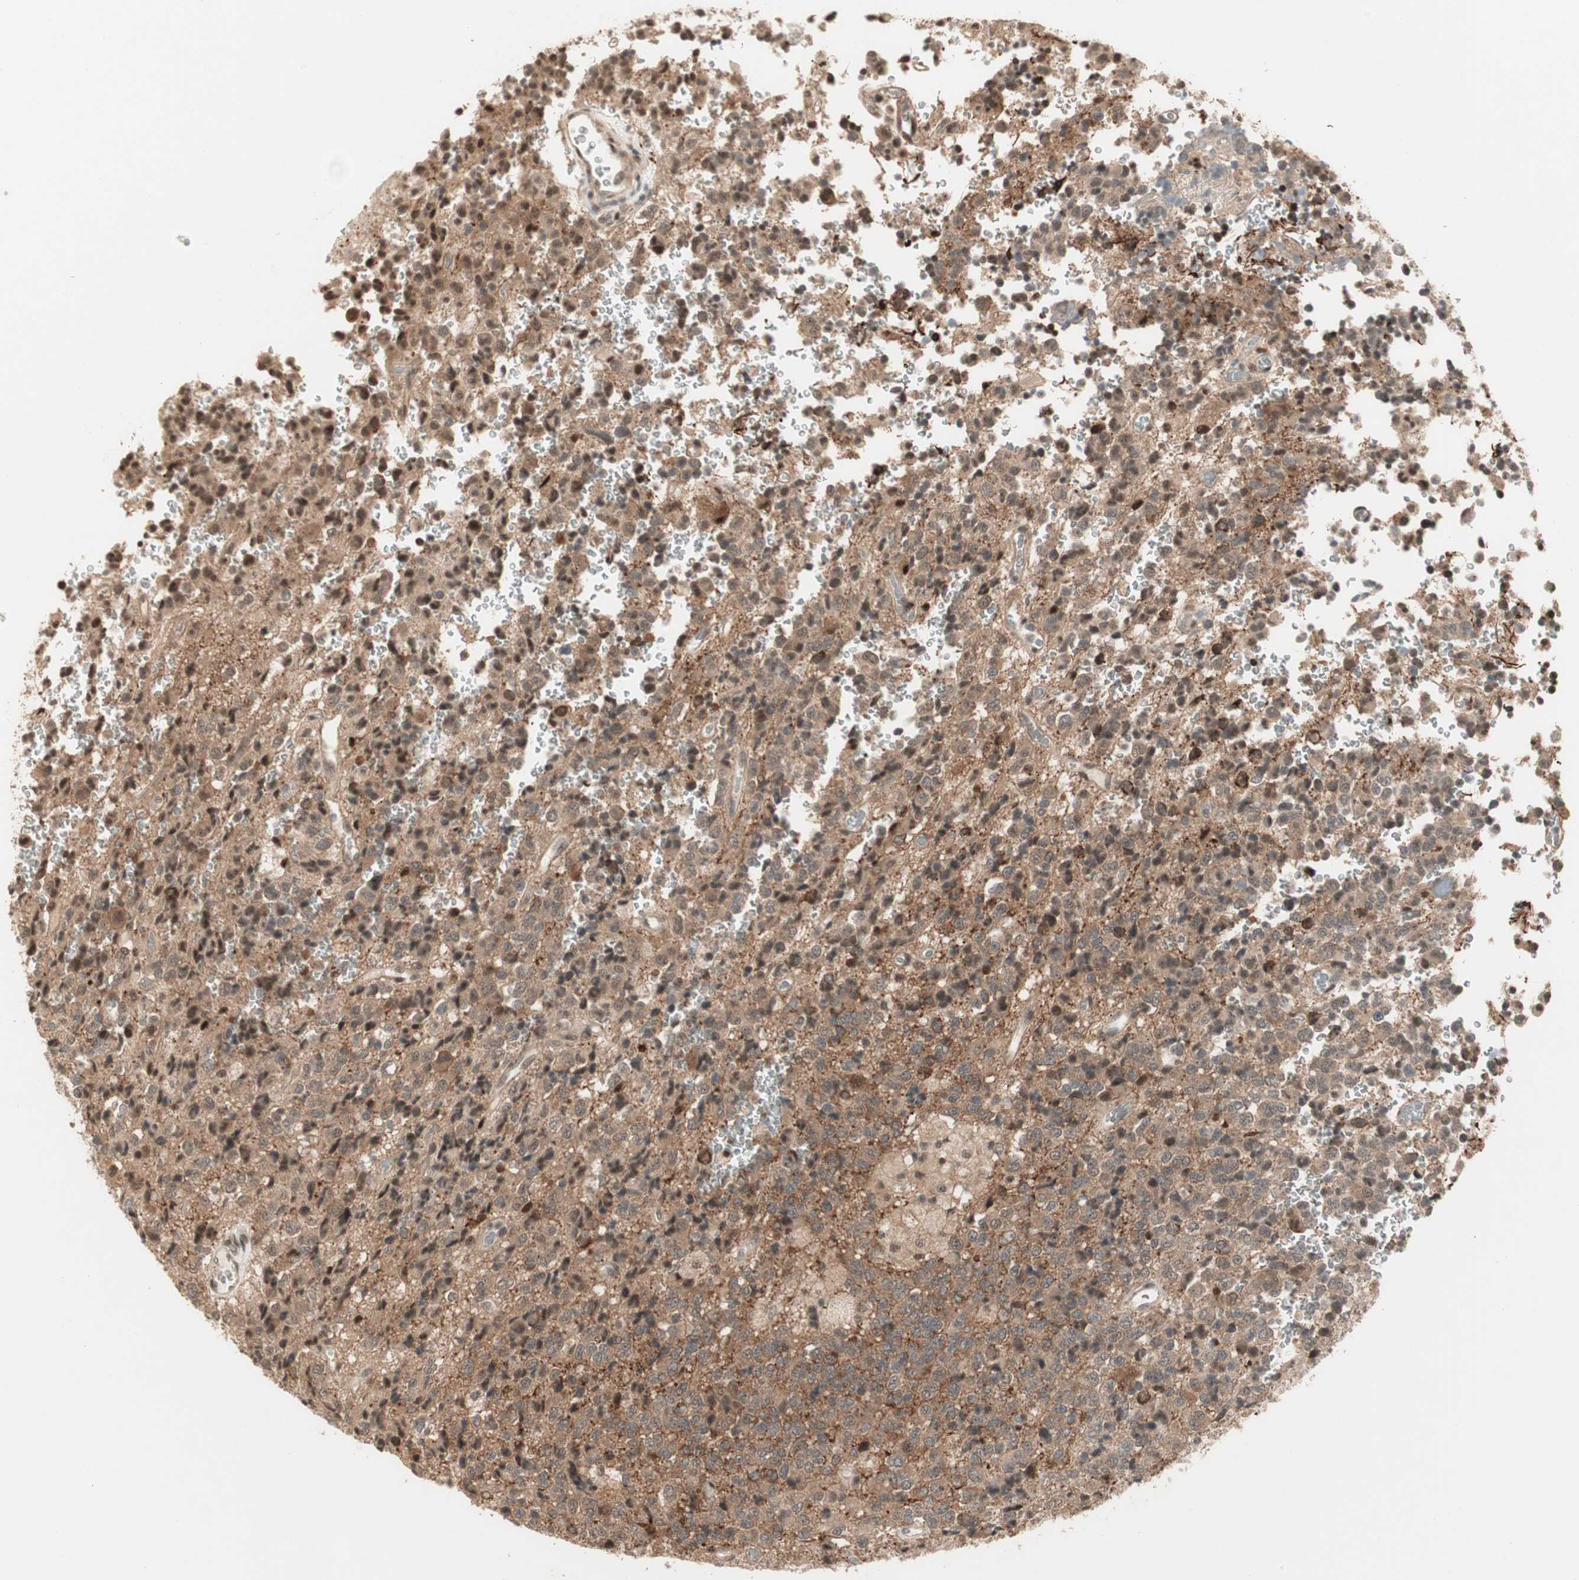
{"staining": {"intensity": "moderate", "quantity": ">75%", "location": "cytoplasmic/membranous,nuclear"}, "tissue": "glioma", "cell_type": "Tumor cells", "image_type": "cancer", "snomed": [{"axis": "morphology", "description": "Glioma, malignant, High grade"}, {"axis": "topography", "description": "pancreas cauda"}], "caption": "Tumor cells exhibit moderate cytoplasmic/membranous and nuclear expression in about >75% of cells in glioma.", "gene": "ZSCAN31", "patient": {"sex": "male", "age": 60}}